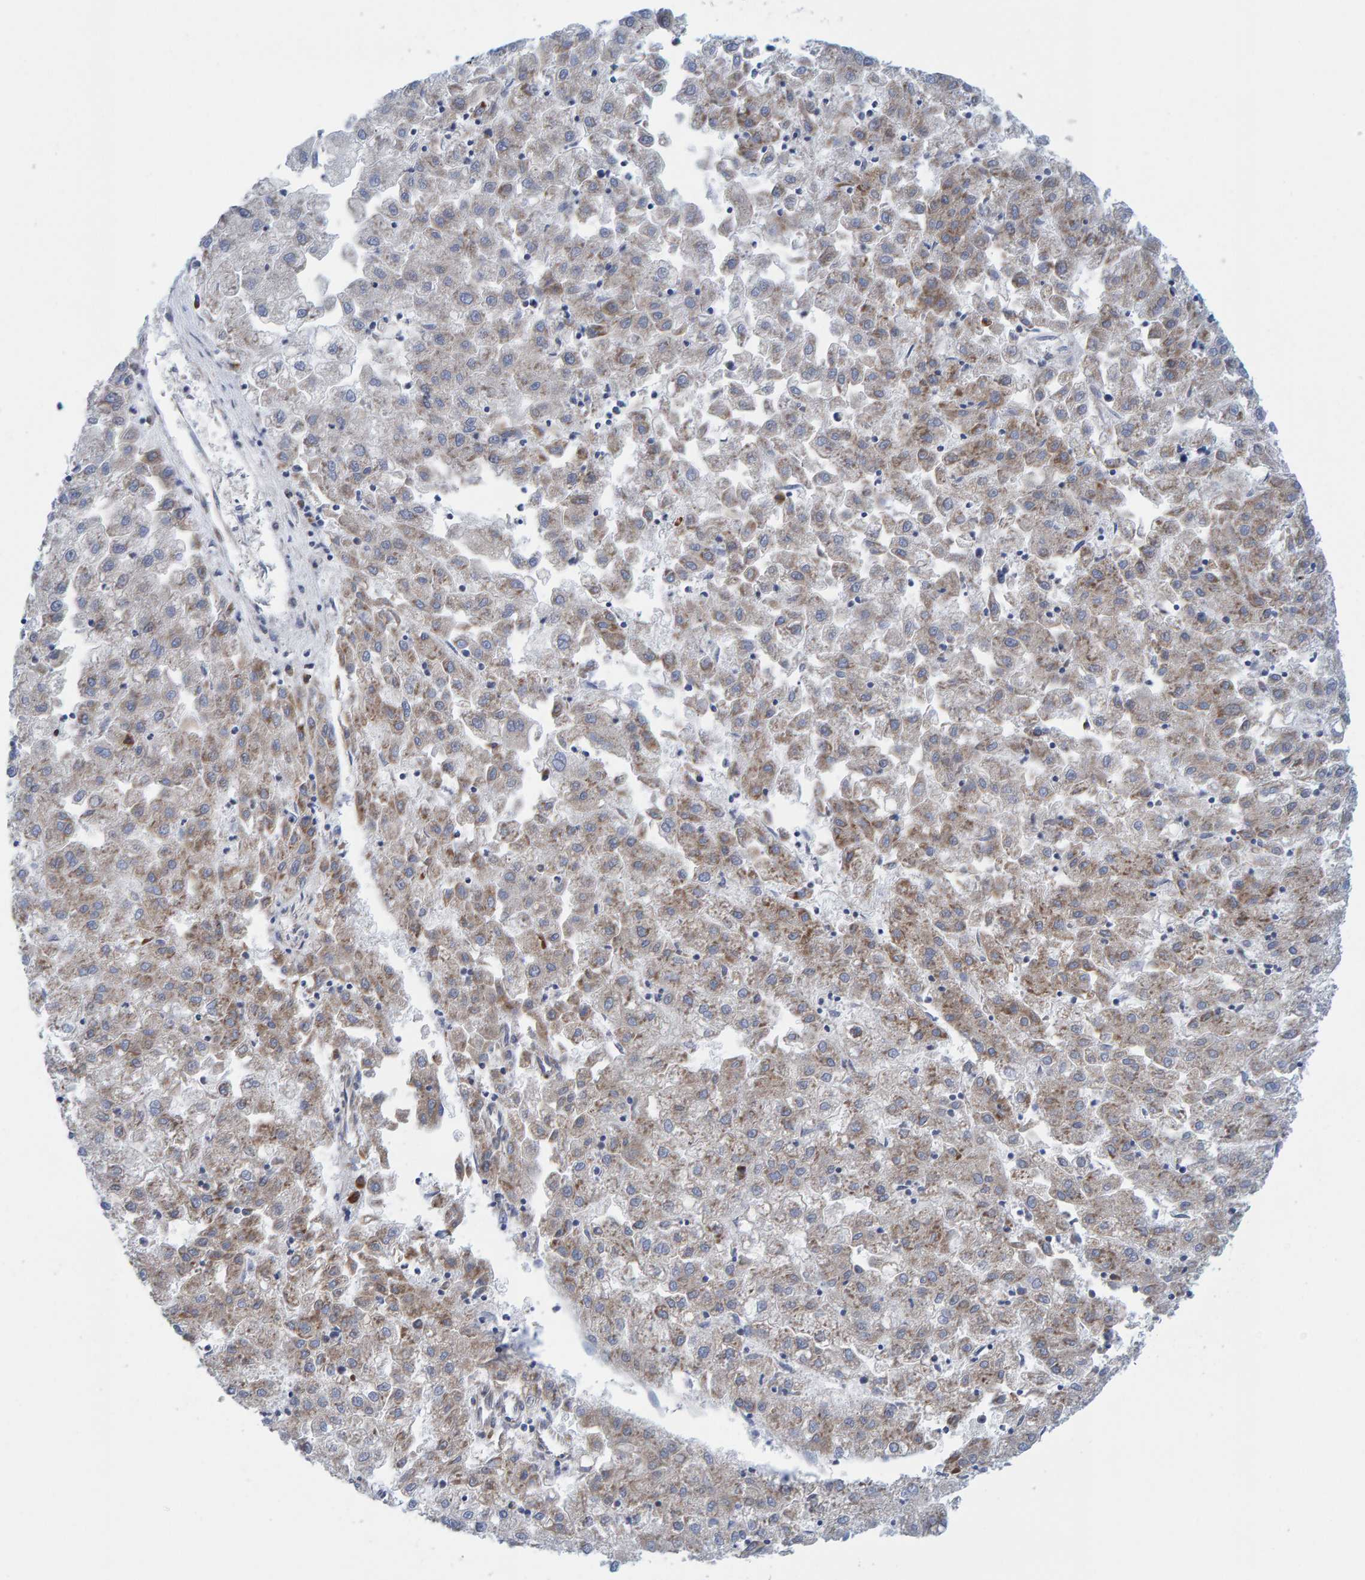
{"staining": {"intensity": "weak", "quantity": "25%-75%", "location": "cytoplasmic/membranous"}, "tissue": "liver cancer", "cell_type": "Tumor cells", "image_type": "cancer", "snomed": [{"axis": "morphology", "description": "Carcinoma, Hepatocellular, NOS"}, {"axis": "topography", "description": "Liver"}], "caption": "Hepatocellular carcinoma (liver) tissue reveals weak cytoplasmic/membranous positivity in approximately 25%-75% of tumor cells, visualized by immunohistochemistry. (Brightfield microscopy of DAB IHC at high magnification).", "gene": "CDK5RAP3", "patient": {"sex": "male", "age": 72}}